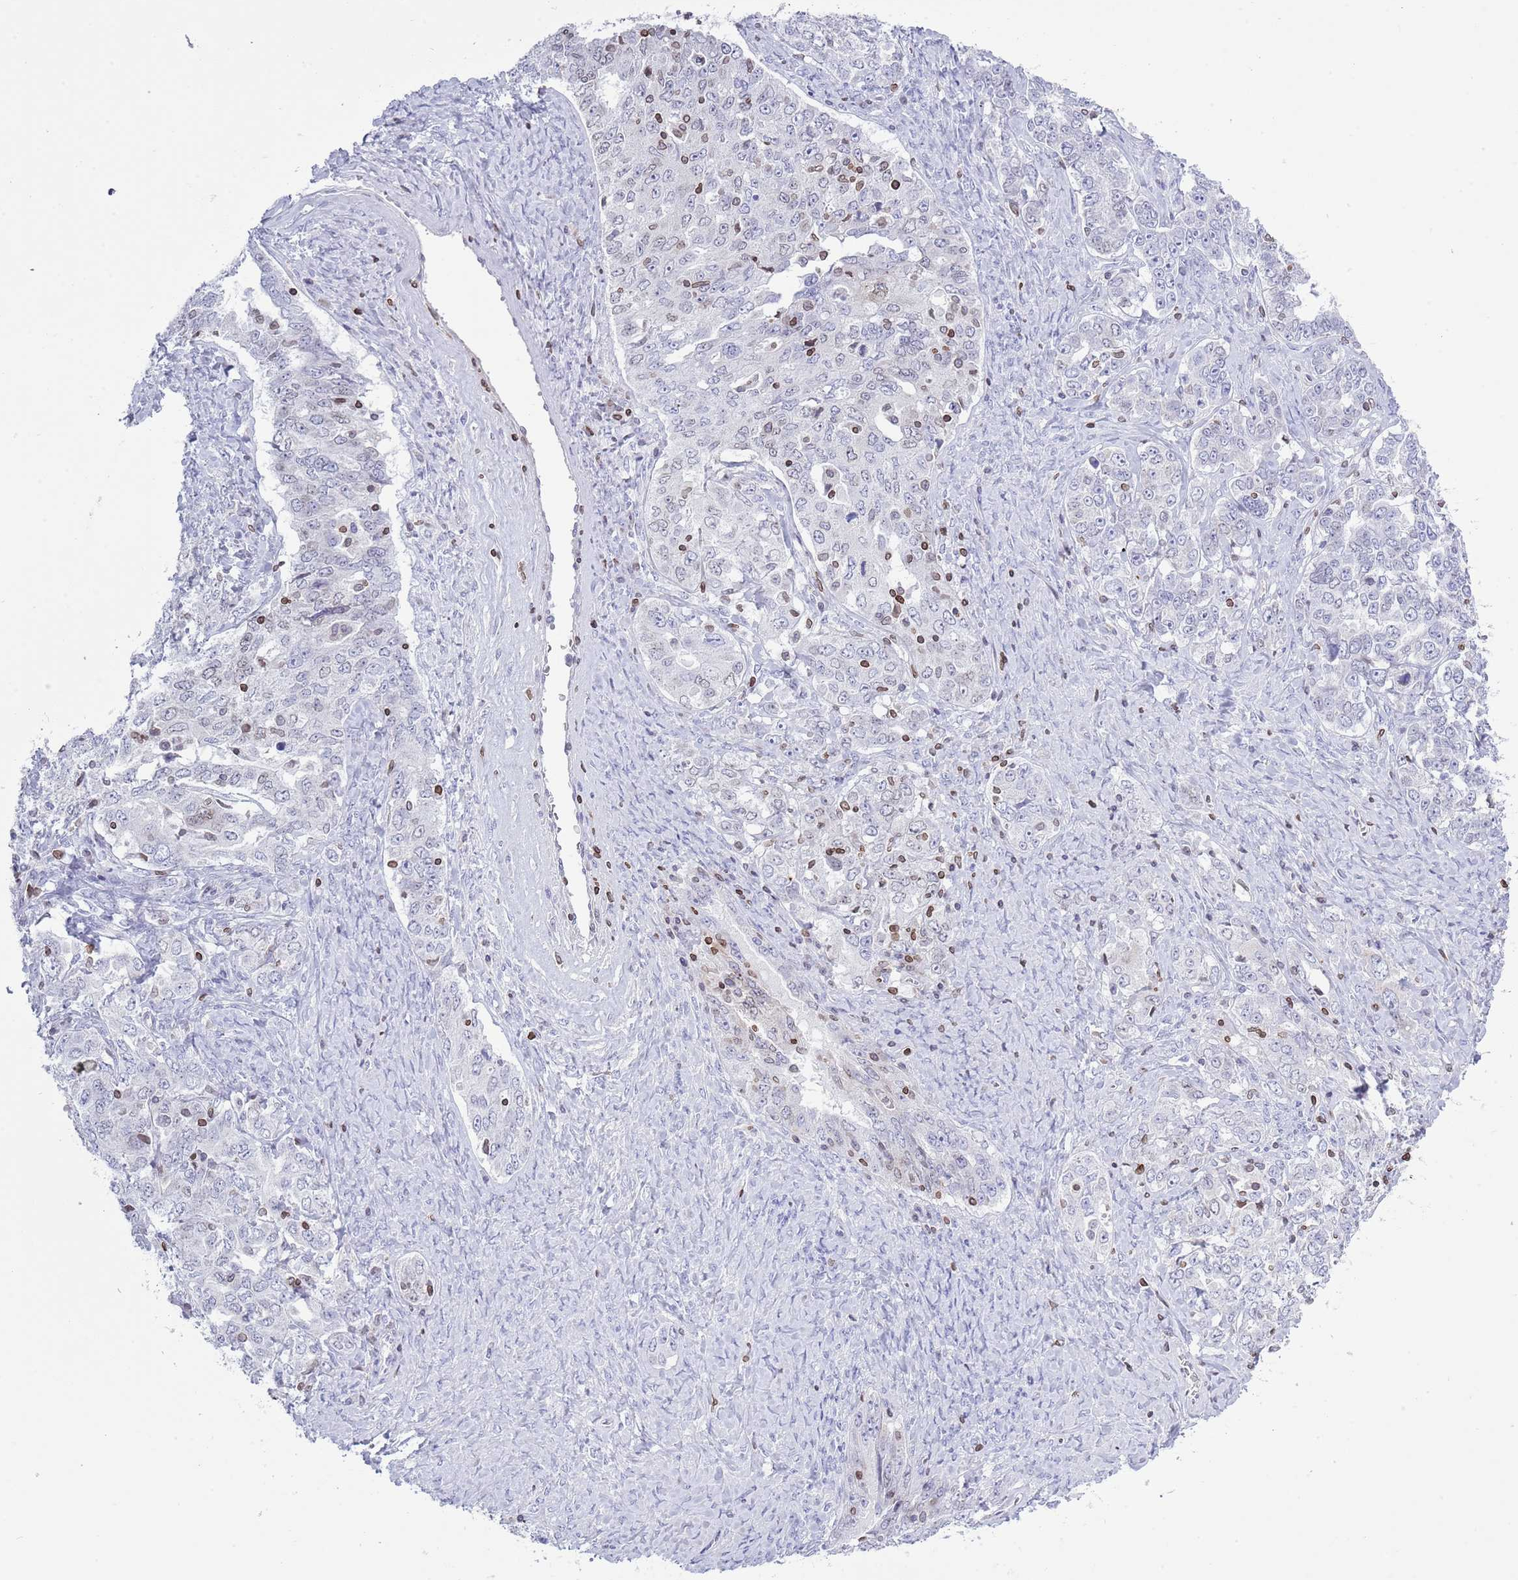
{"staining": {"intensity": "weak", "quantity": "<25%", "location": "cytoplasmic/membranous,nuclear"}, "tissue": "ovarian cancer", "cell_type": "Tumor cells", "image_type": "cancer", "snomed": [{"axis": "morphology", "description": "Carcinoma, endometroid"}, {"axis": "topography", "description": "Ovary"}], "caption": "Immunohistochemical staining of endometroid carcinoma (ovarian) exhibits no significant expression in tumor cells.", "gene": "LBR", "patient": {"sex": "female", "age": 62}}